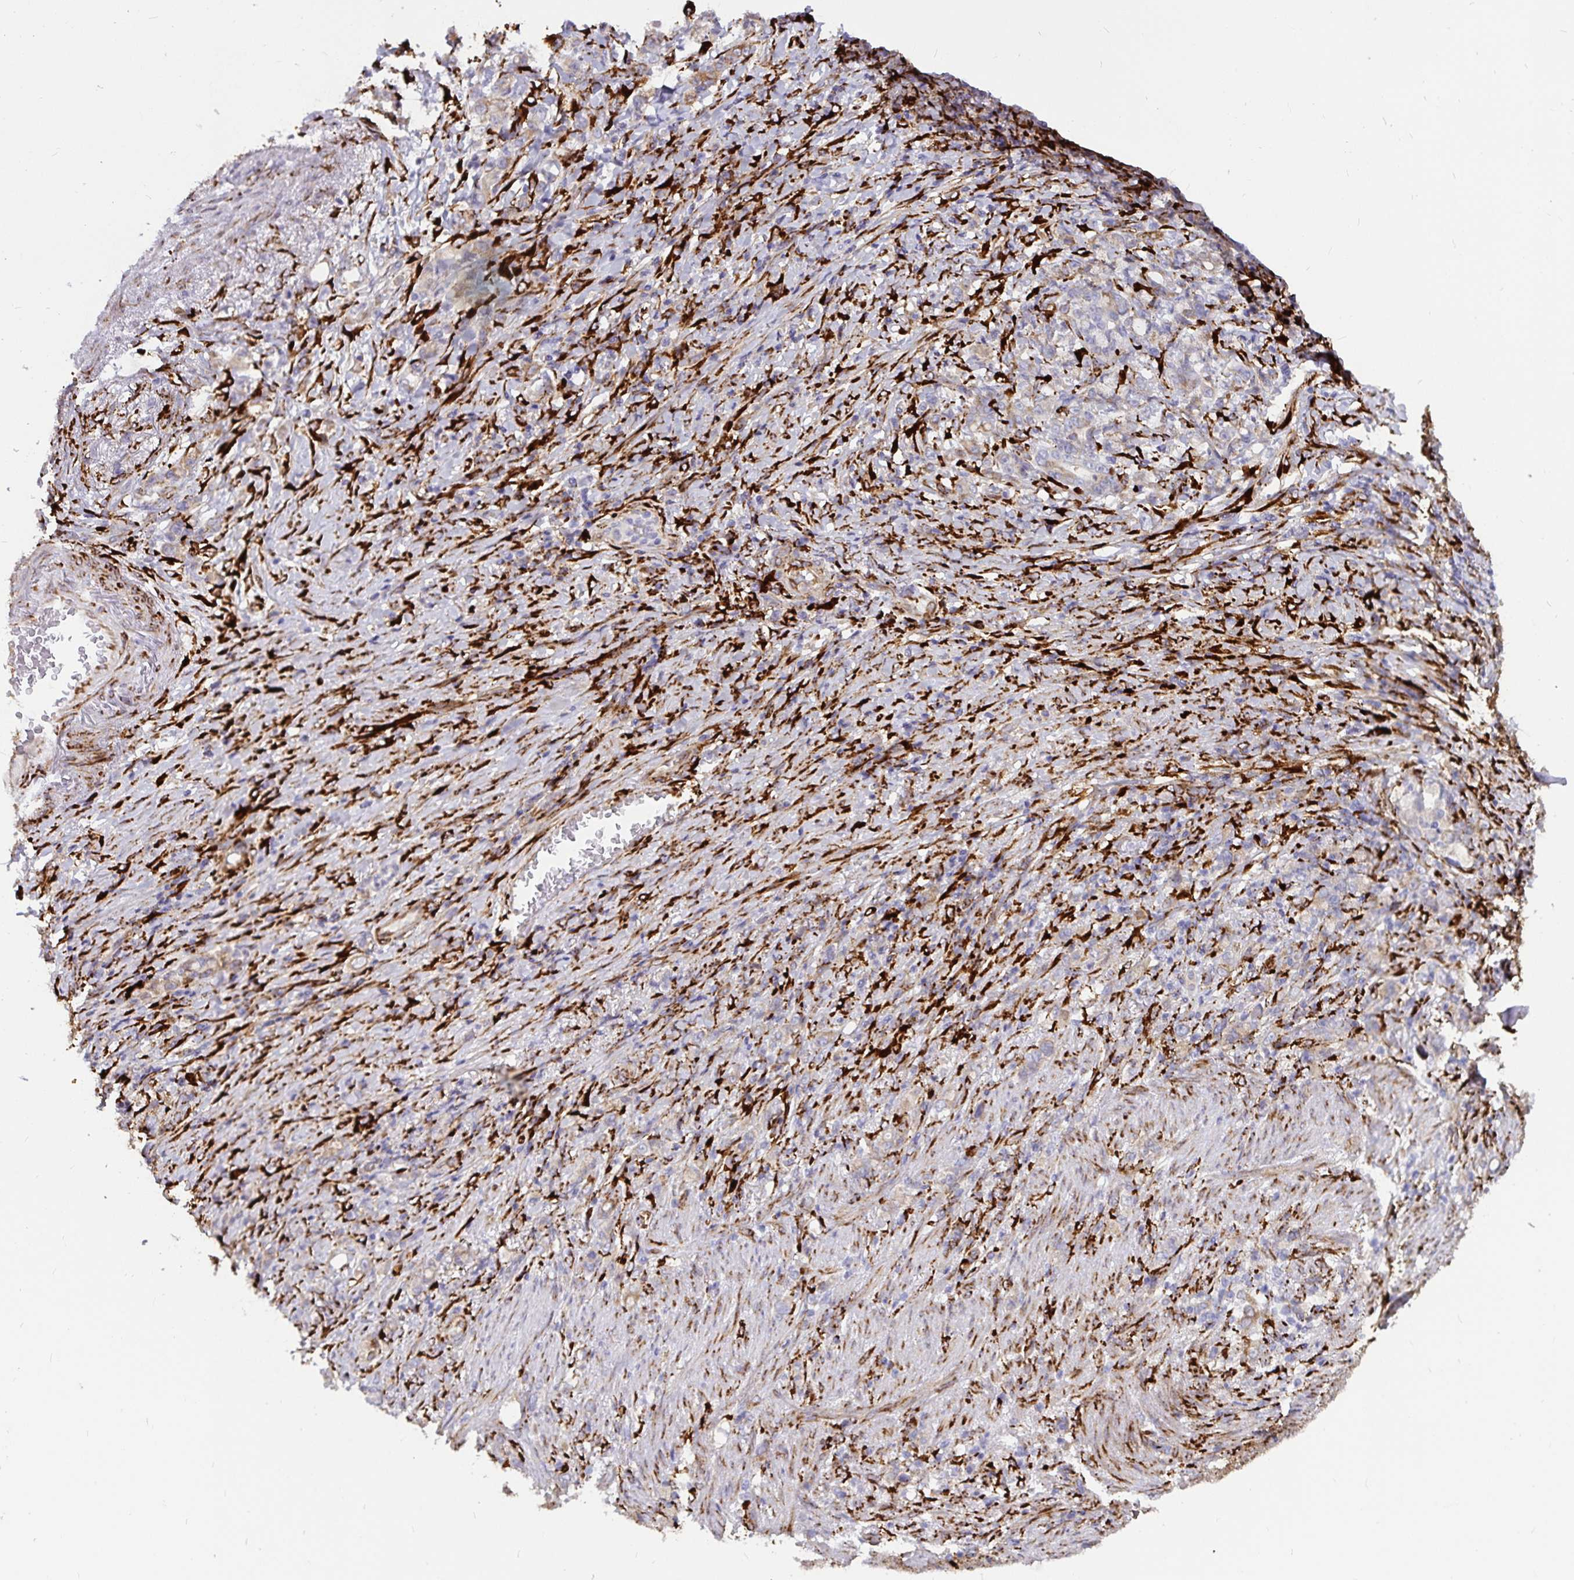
{"staining": {"intensity": "moderate", "quantity": "<25%", "location": "cytoplasmic/membranous"}, "tissue": "stomach cancer", "cell_type": "Tumor cells", "image_type": "cancer", "snomed": [{"axis": "morphology", "description": "Adenocarcinoma, NOS"}, {"axis": "topography", "description": "Stomach"}], "caption": "Immunohistochemistry histopathology image of stomach cancer (adenocarcinoma) stained for a protein (brown), which displays low levels of moderate cytoplasmic/membranous expression in about <25% of tumor cells.", "gene": "P4HA2", "patient": {"sex": "female", "age": 79}}